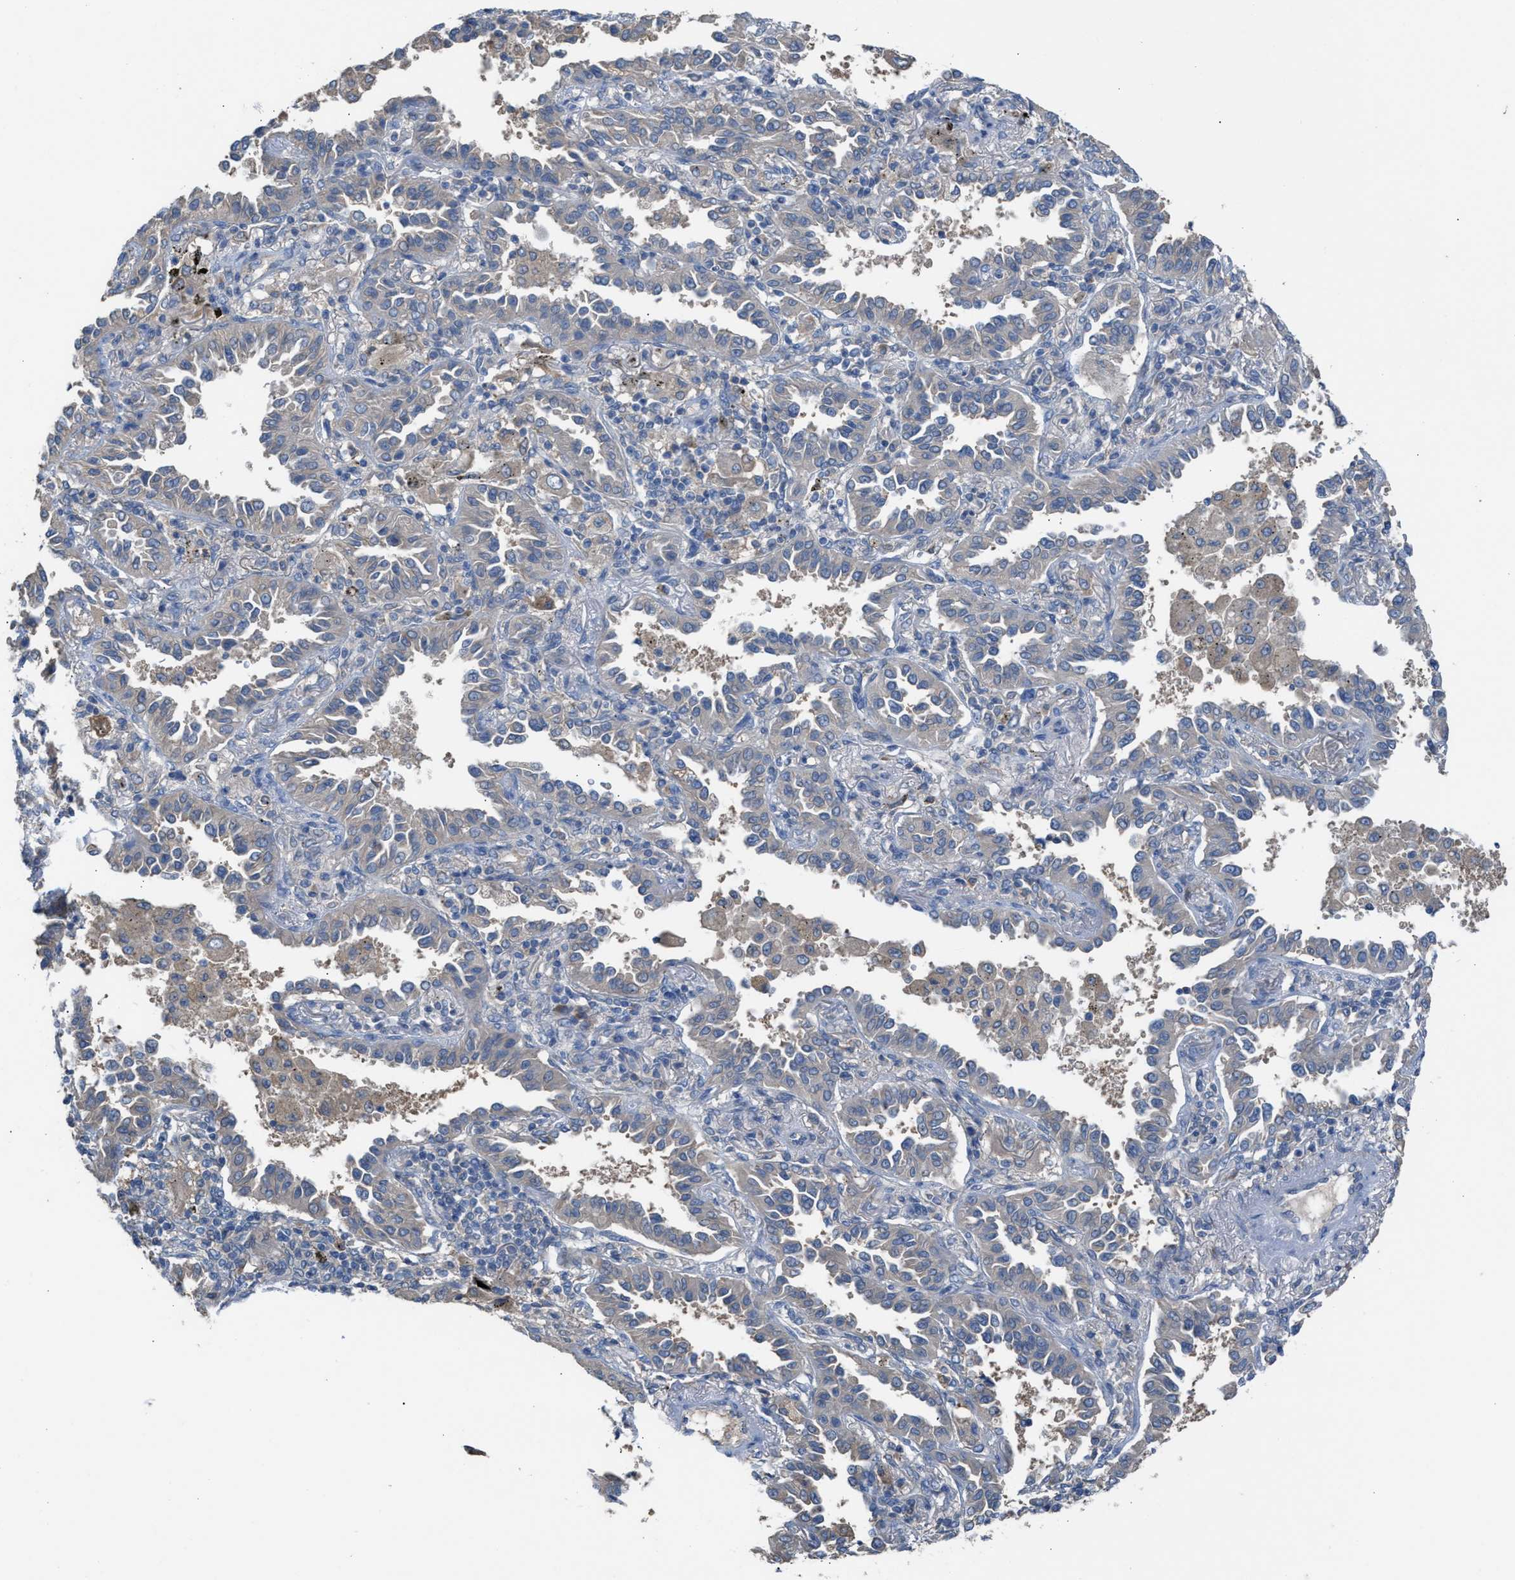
{"staining": {"intensity": "negative", "quantity": "none", "location": "none"}, "tissue": "lung cancer", "cell_type": "Tumor cells", "image_type": "cancer", "snomed": [{"axis": "morphology", "description": "Normal tissue, NOS"}, {"axis": "morphology", "description": "Adenocarcinoma, NOS"}, {"axis": "topography", "description": "Lung"}], "caption": "High power microscopy image of an immunohistochemistry (IHC) micrograph of lung cancer, revealing no significant positivity in tumor cells.", "gene": "NQO2", "patient": {"sex": "male", "age": 59}}